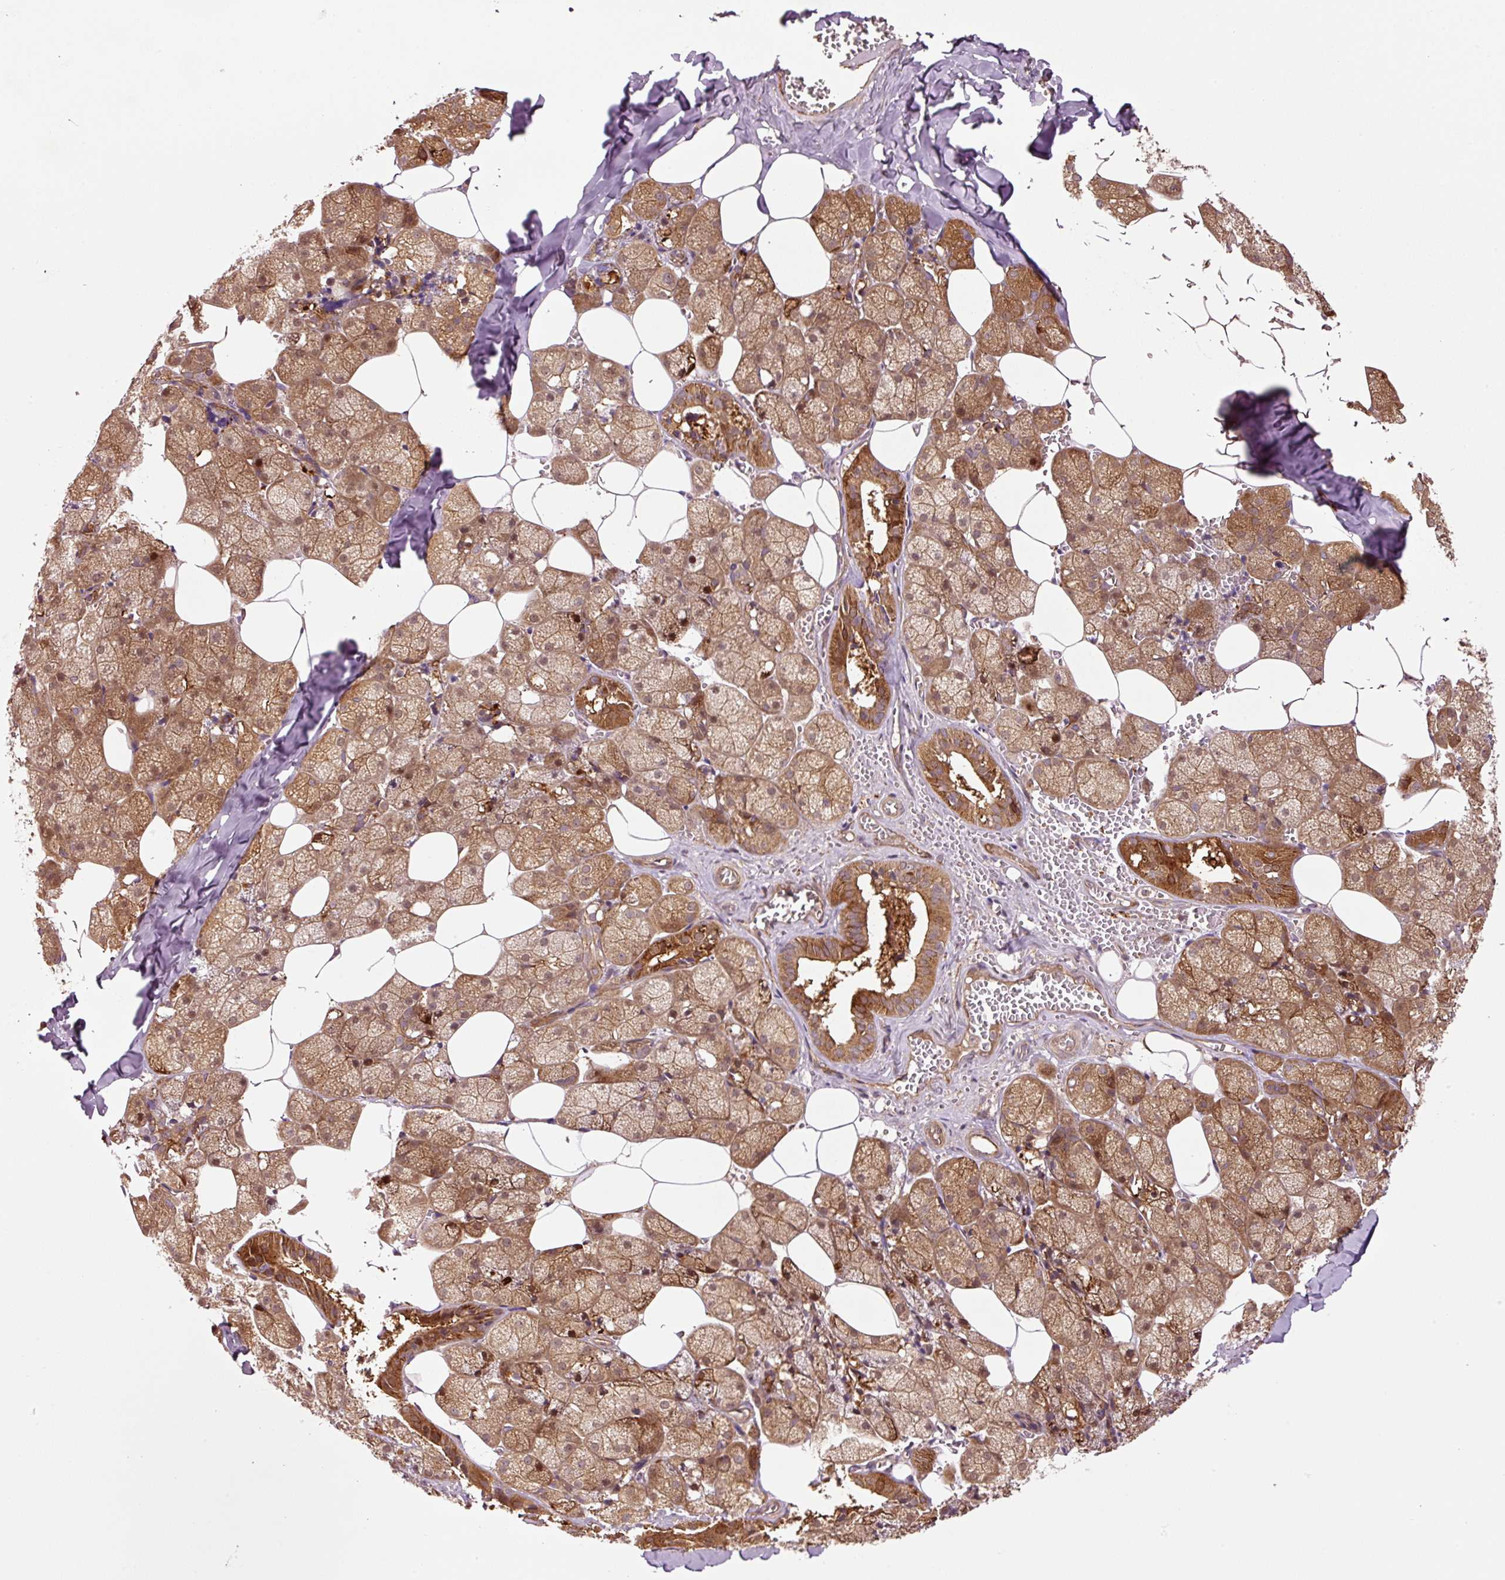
{"staining": {"intensity": "strong", "quantity": ">75%", "location": "cytoplasmic/membranous"}, "tissue": "salivary gland", "cell_type": "Glandular cells", "image_type": "normal", "snomed": [{"axis": "morphology", "description": "Normal tissue, NOS"}, {"axis": "topography", "description": "Salivary gland"}, {"axis": "topography", "description": "Peripheral nerve tissue"}], "caption": "A histopathology image of human salivary gland stained for a protein shows strong cytoplasmic/membranous brown staining in glandular cells. Using DAB (3,3'-diaminobenzidine) (brown) and hematoxylin (blue) stains, captured at high magnification using brightfield microscopy.", "gene": "OXER1", "patient": {"sex": "male", "age": 38}}